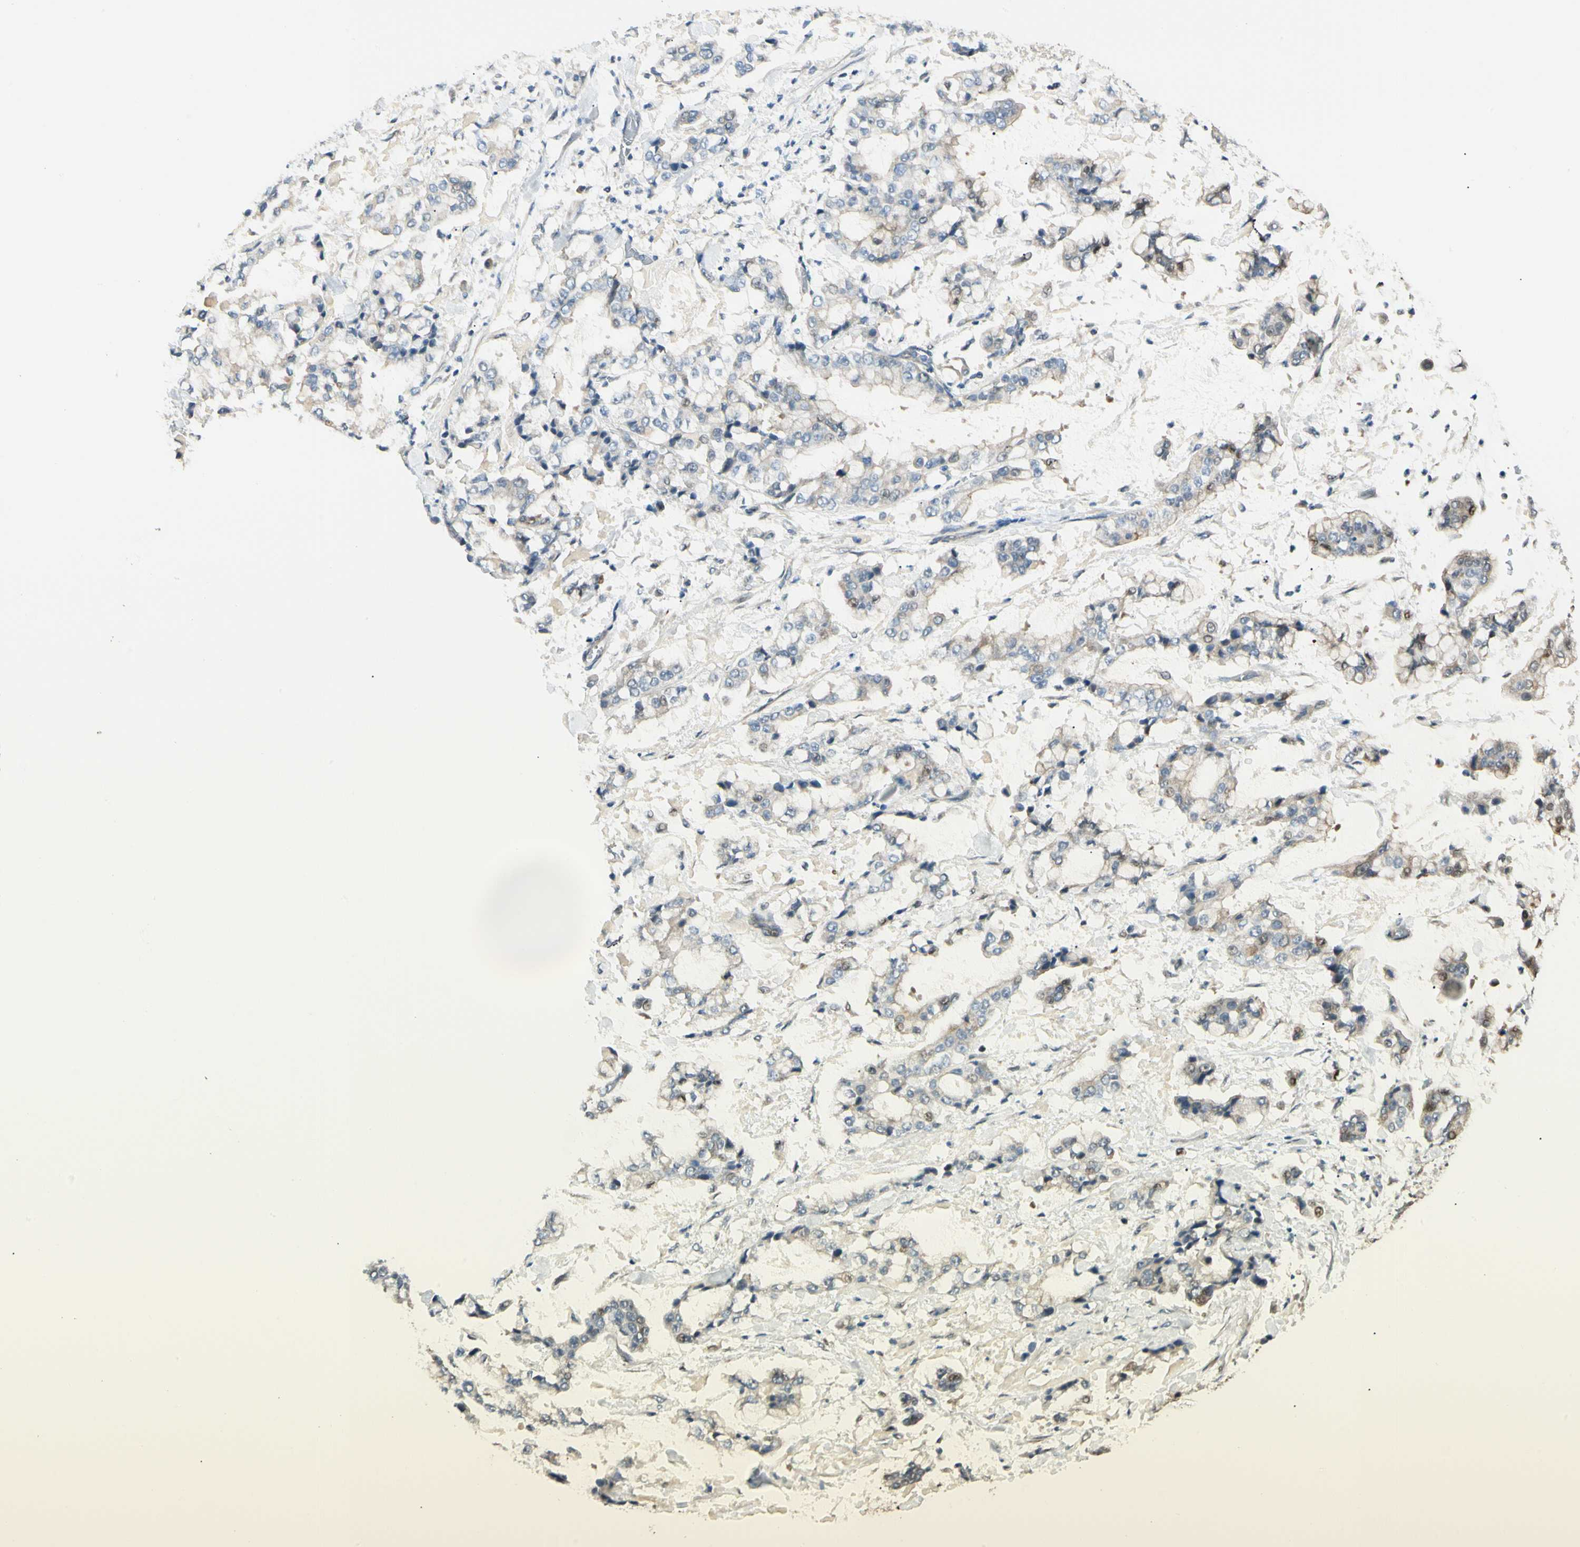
{"staining": {"intensity": "weak", "quantity": "<25%", "location": "cytoplasmic/membranous"}, "tissue": "stomach cancer", "cell_type": "Tumor cells", "image_type": "cancer", "snomed": [{"axis": "morphology", "description": "Normal tissue, NOS"}, {"axis": "morphology", "description": "Adenocarcinoma, NOS"}, {"axis": "topography", "description": "Stomach, upper"}, {"axis": "topography", "description": "Stomach"}], "caption": "A high-resolution histopathology image shows immunohistochemistry staining of stomach adenocarcinoma, which exhibits no significant staining in tumor cells.", "gene": "P3H2", "patient": {"sex": "male", "age": 76}}